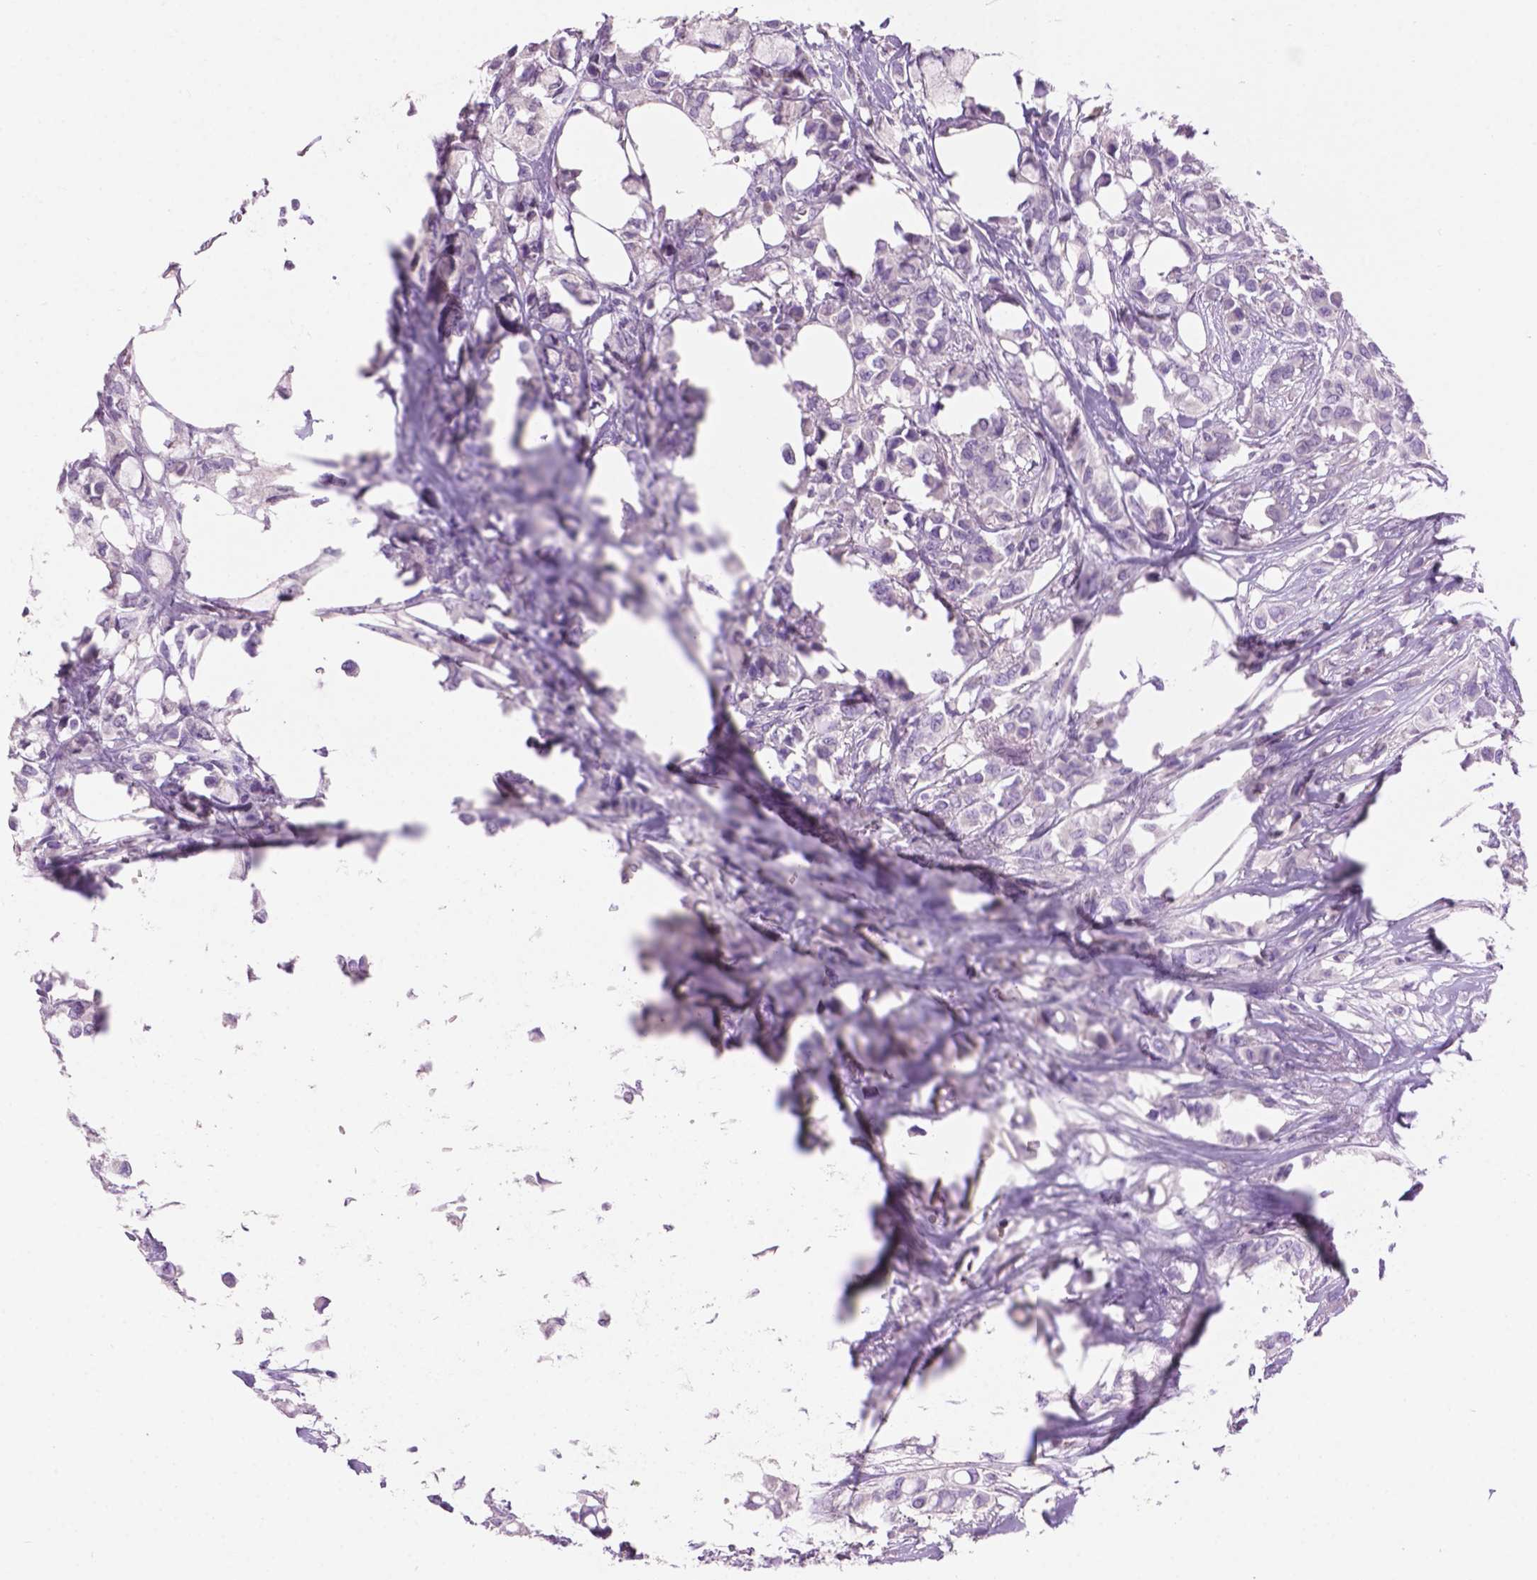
{"staining": {"intensity": "negative", "quantity": "none", "location": "none"}, "tissue": "breast cancer", "cell_type": "Tumor cells", "image_type": "cancer", "snomed": [{"axis": "morphology", "description": "Duct carcinoma"}, {"axis": "topography", "description": "Breast"}], "caption": "A histopathology image of human breast cancer (infiltrating ductal carcinoma) is negative for staining in tumor cells. The staining is performed using DAB (3,3'-diaminobenzidine) brown chromogen with nuclei counter-stained in using hematoxylin.", "gene": "CRYBA4", "patient": {"sex": "female", "age": 85}}